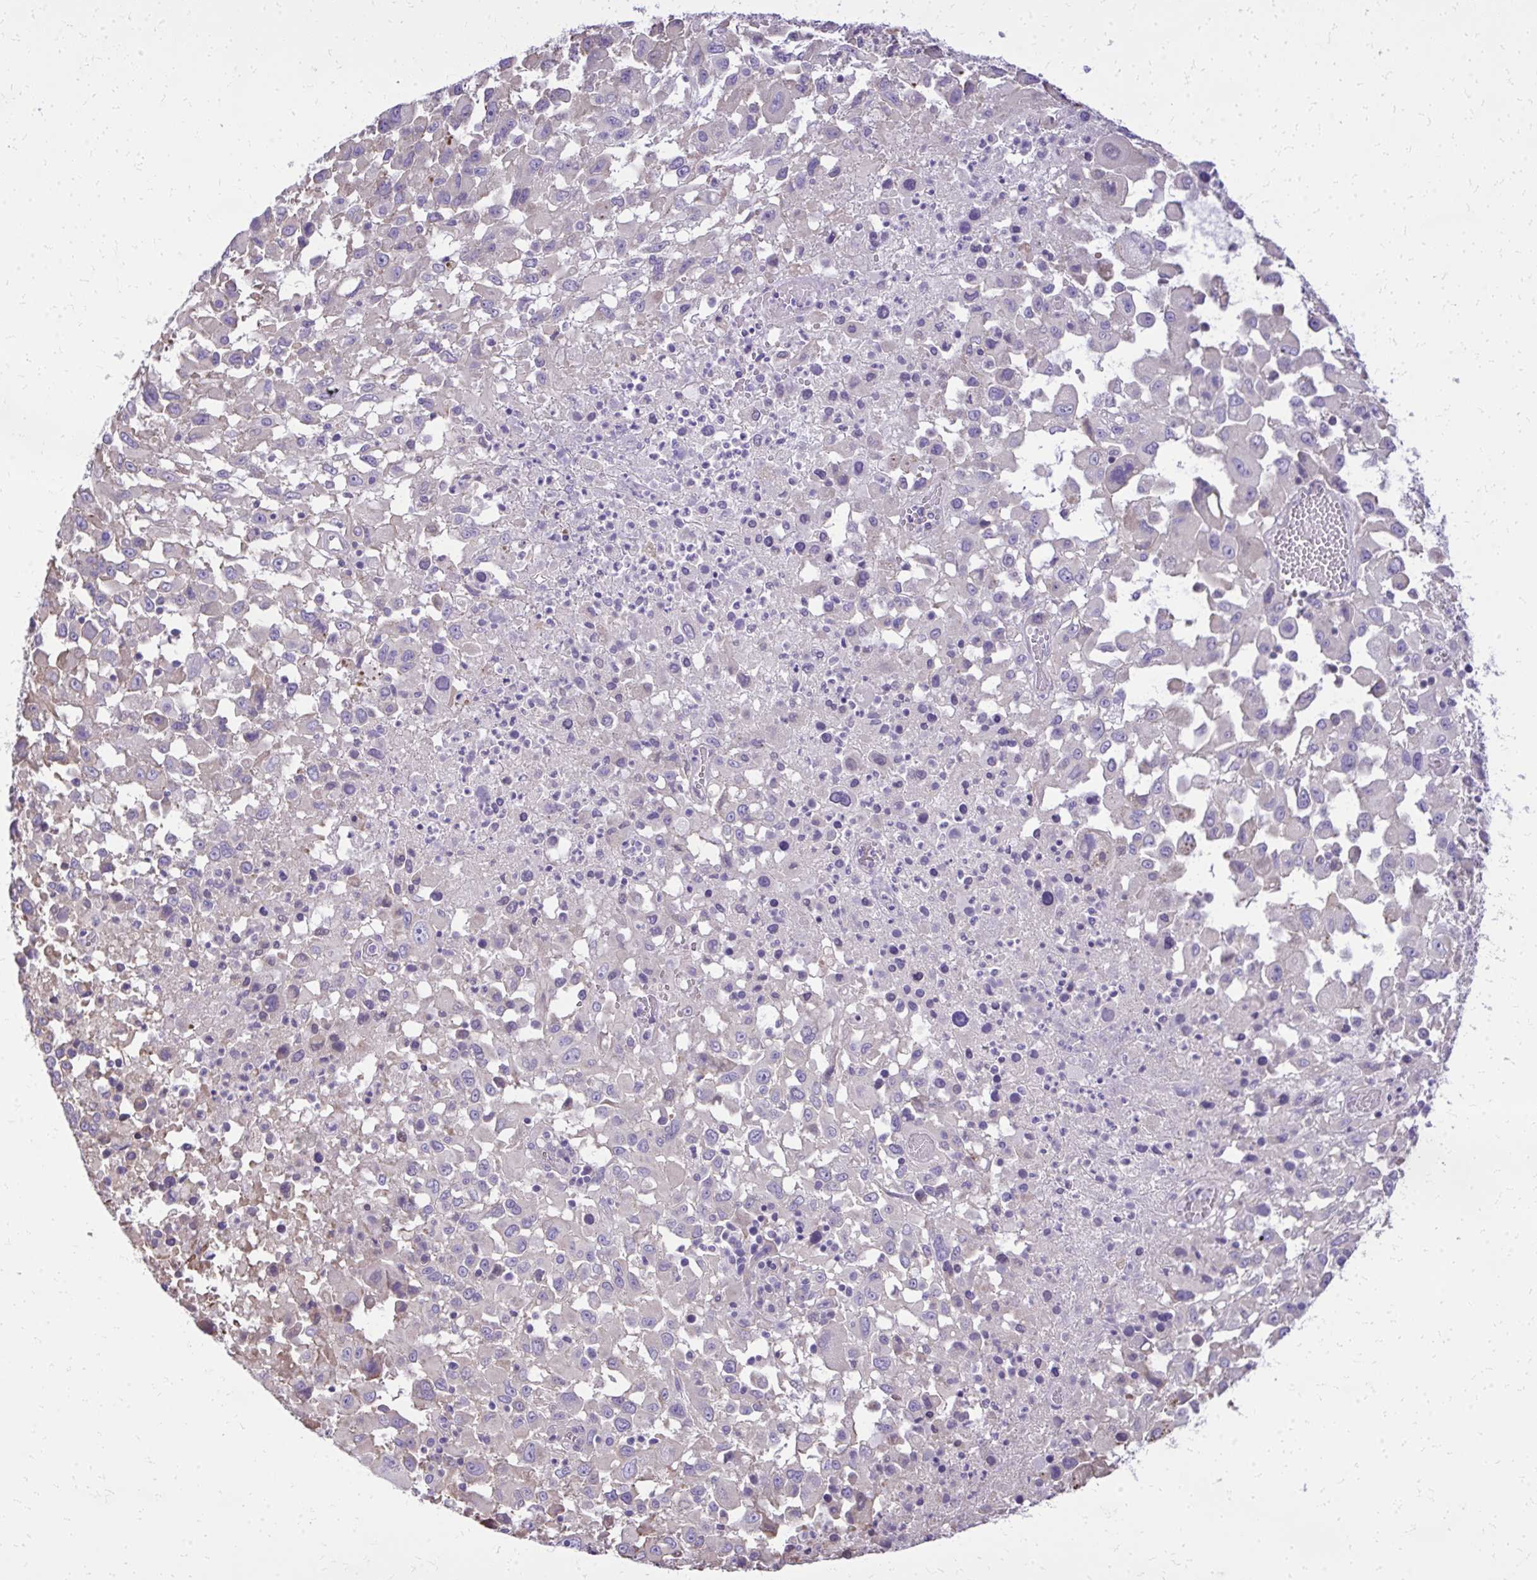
{"staining": {"intensity": "negative", "quantity": "none", "location": "none"}, "tissue": "melanoma", "cell_type": "Tumor cells", "image_type": "cancer", "snomed": [{"axis": "morphology", "description": "Malignant melanoma, Metastatic site"}, {"axis": "topography", "description": "Soft tissue"}], "caption": "The image reveals no staining of tumor cells in melanoma.", "gene": "RUNDC3B", "patient": {"sex": "male", "age": 50}}